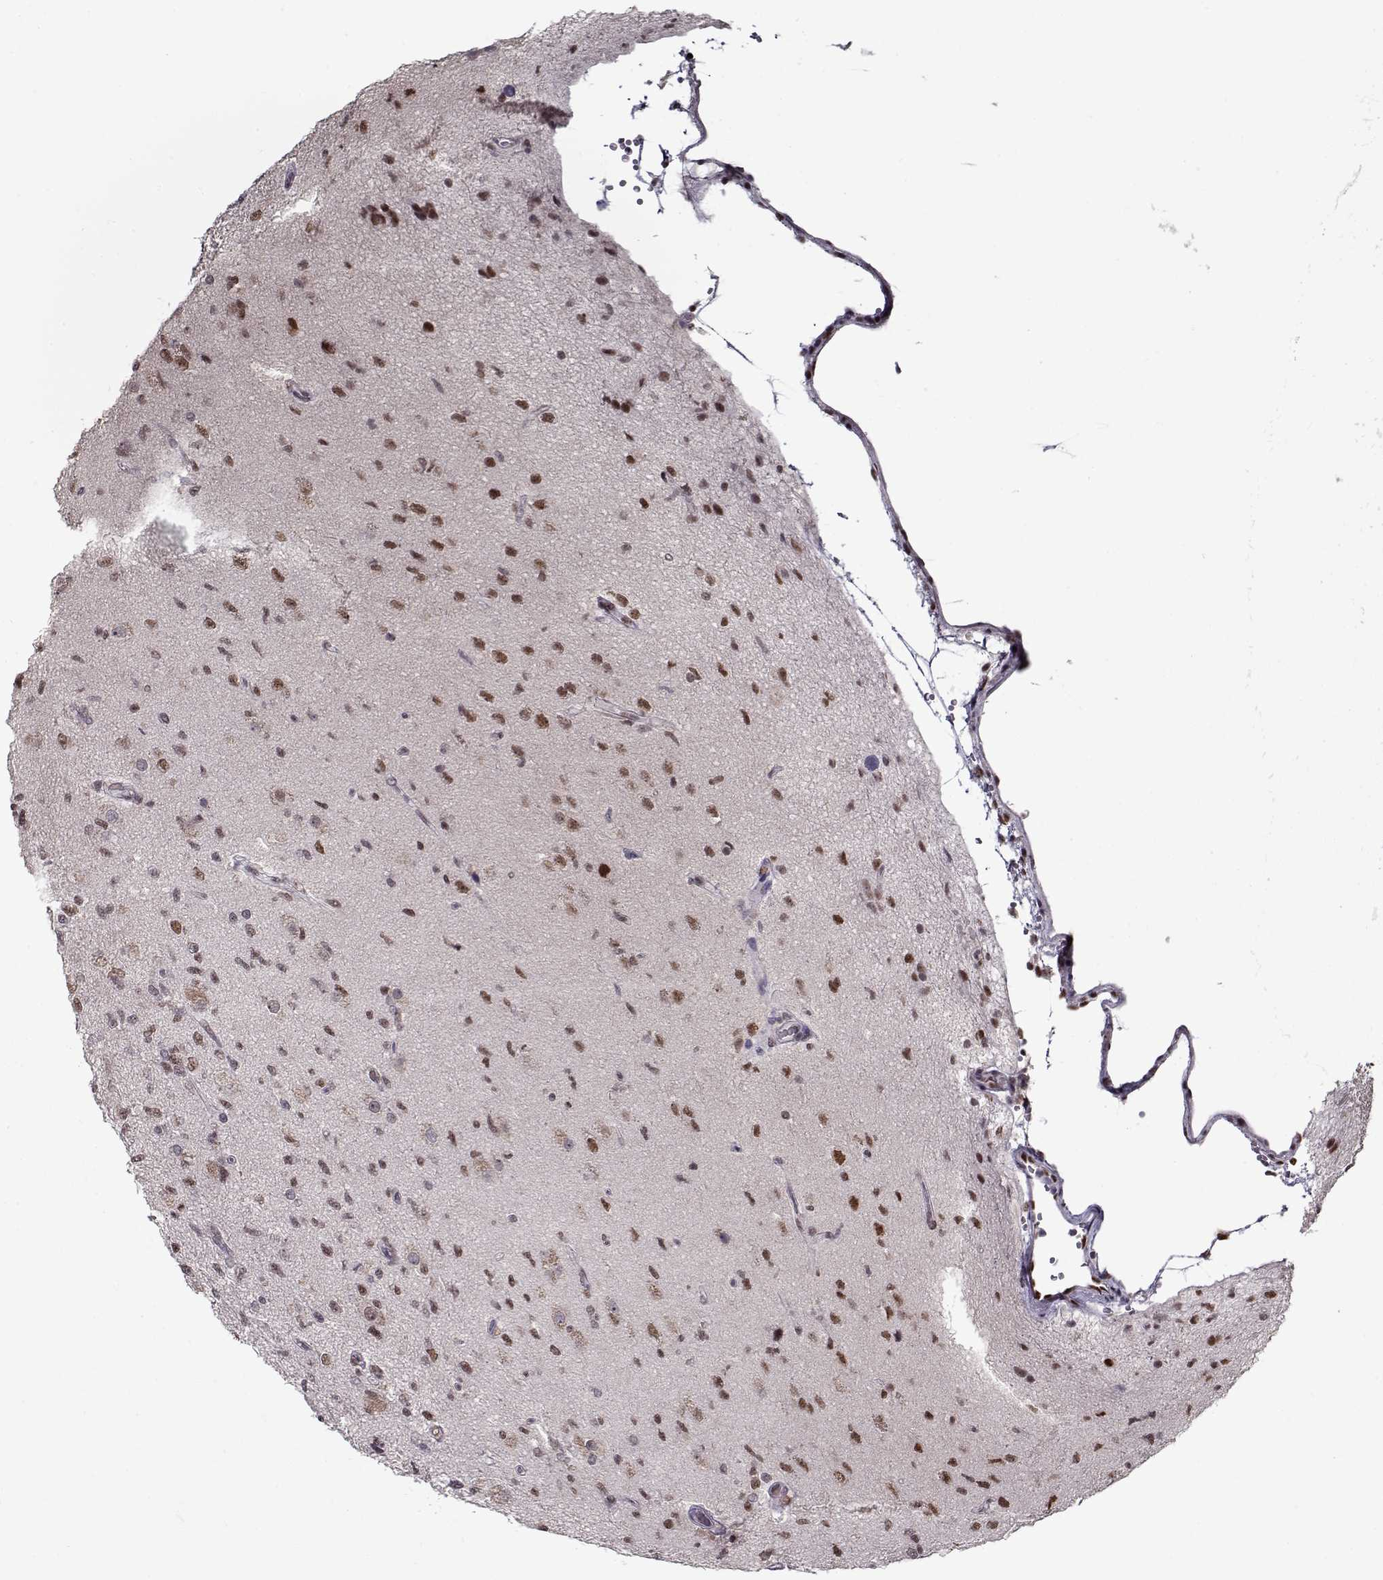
{"staining": {"intensity": "weak", "quantity": "<25%", "location": "nuclear"}, "tissue": "glioma", "cell_type": "Tumor cells", "image_type": "cancer", "snomed": [{"axis": "morphology", "description": "Glioma, malignant, High grade"}, {"axis": "topography", "description": "Brain"}], "caption": "Human glioma stained for a protein using immunohistochemistry (IHC) shows no positivity in tumor cells.", "gene": "PRMT8", "patient": {"sex": "male", "age": 56}}